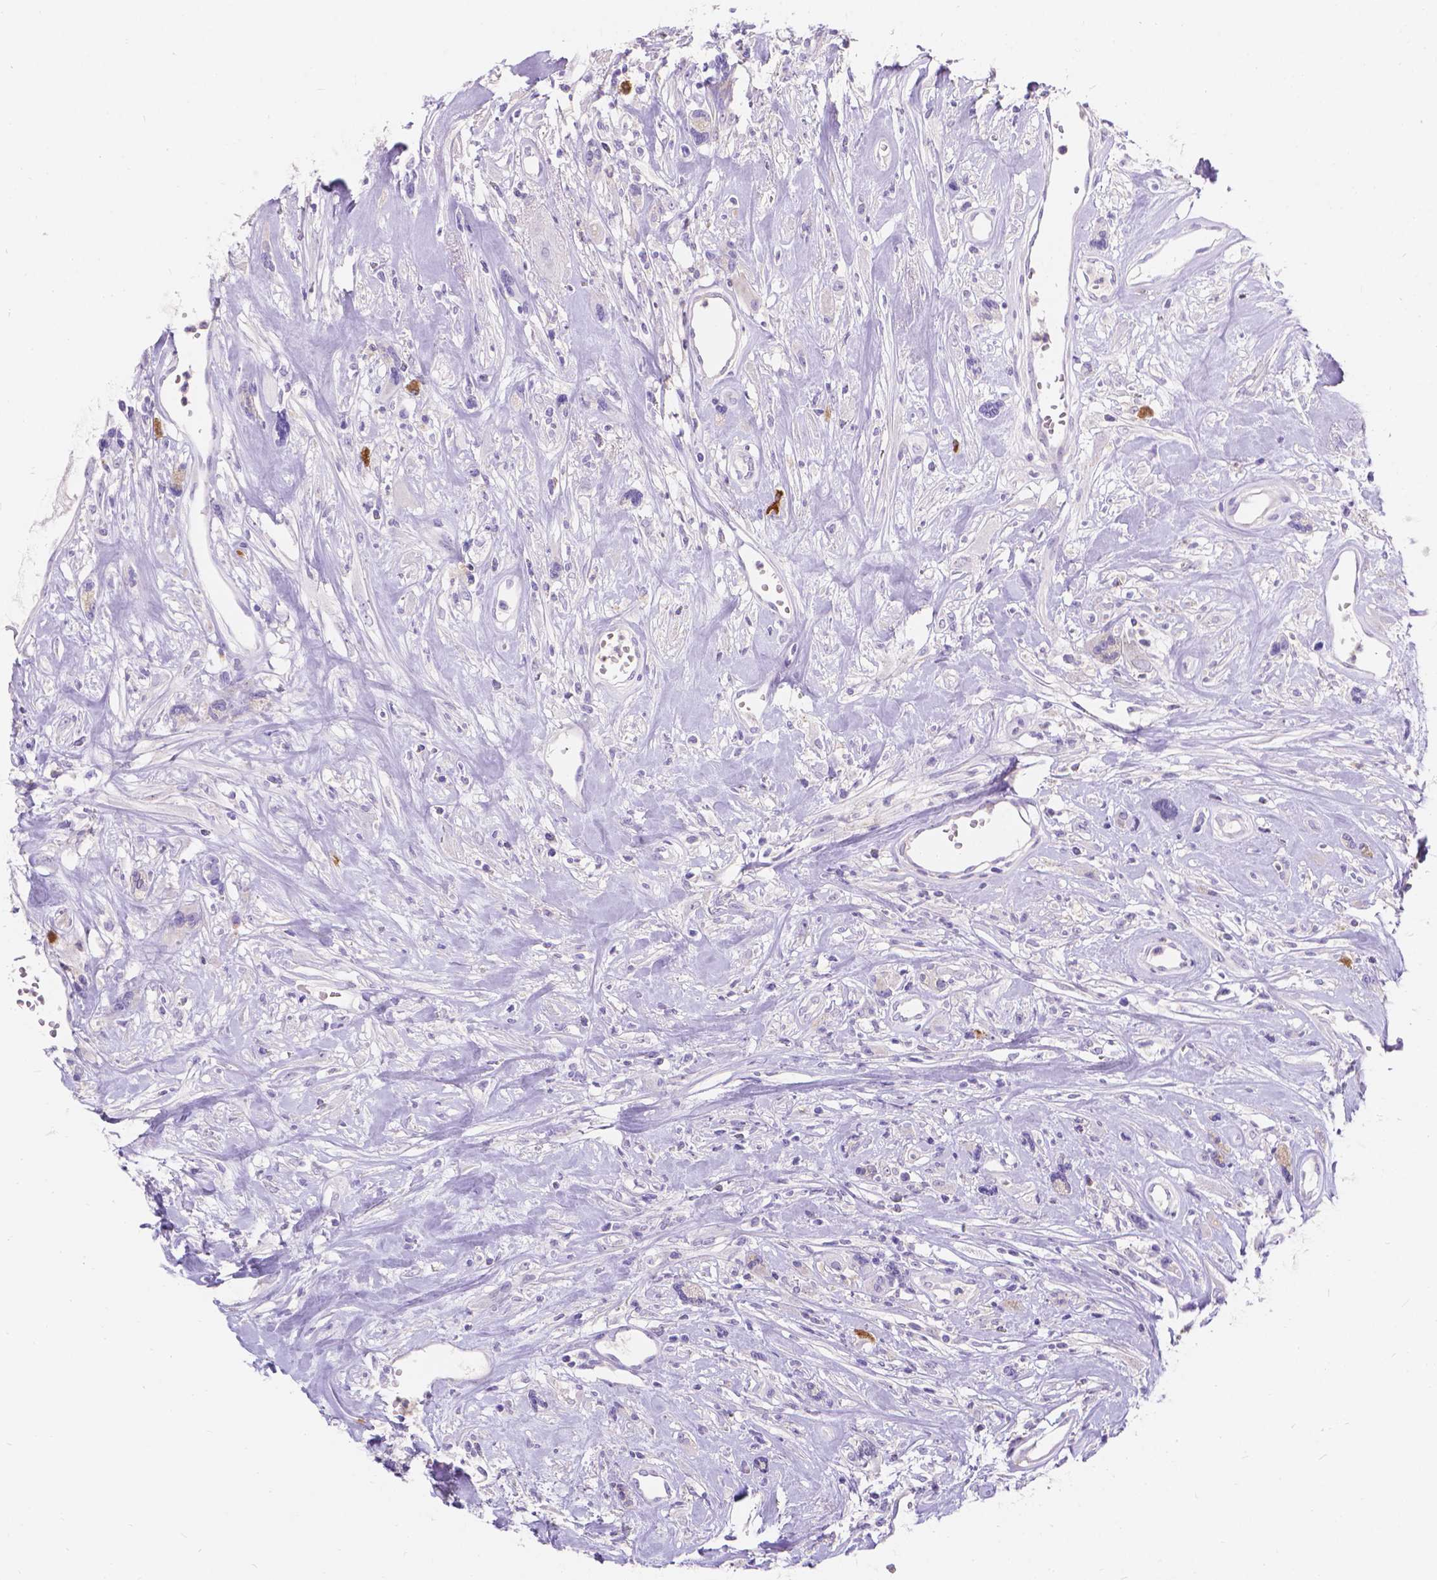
{"staining": {"intensity": "negative", "quantity": "none", "location": "none"}, "tissue": "head and neck cancer", "cell_type": "Tumor cells", "image_type": "cancer", "snomed": [{"axis": "morphology", "description": "Squamous cell carcinoma, NOS"}, {"axis": "topography", "description": "Head-Neck"}], "caption": "Histopathology image shows no significant protein staining in tumor cells of head and neck cancer.", "gene": "GNRHR", "patient": {"sex": "male", "age": 57}}